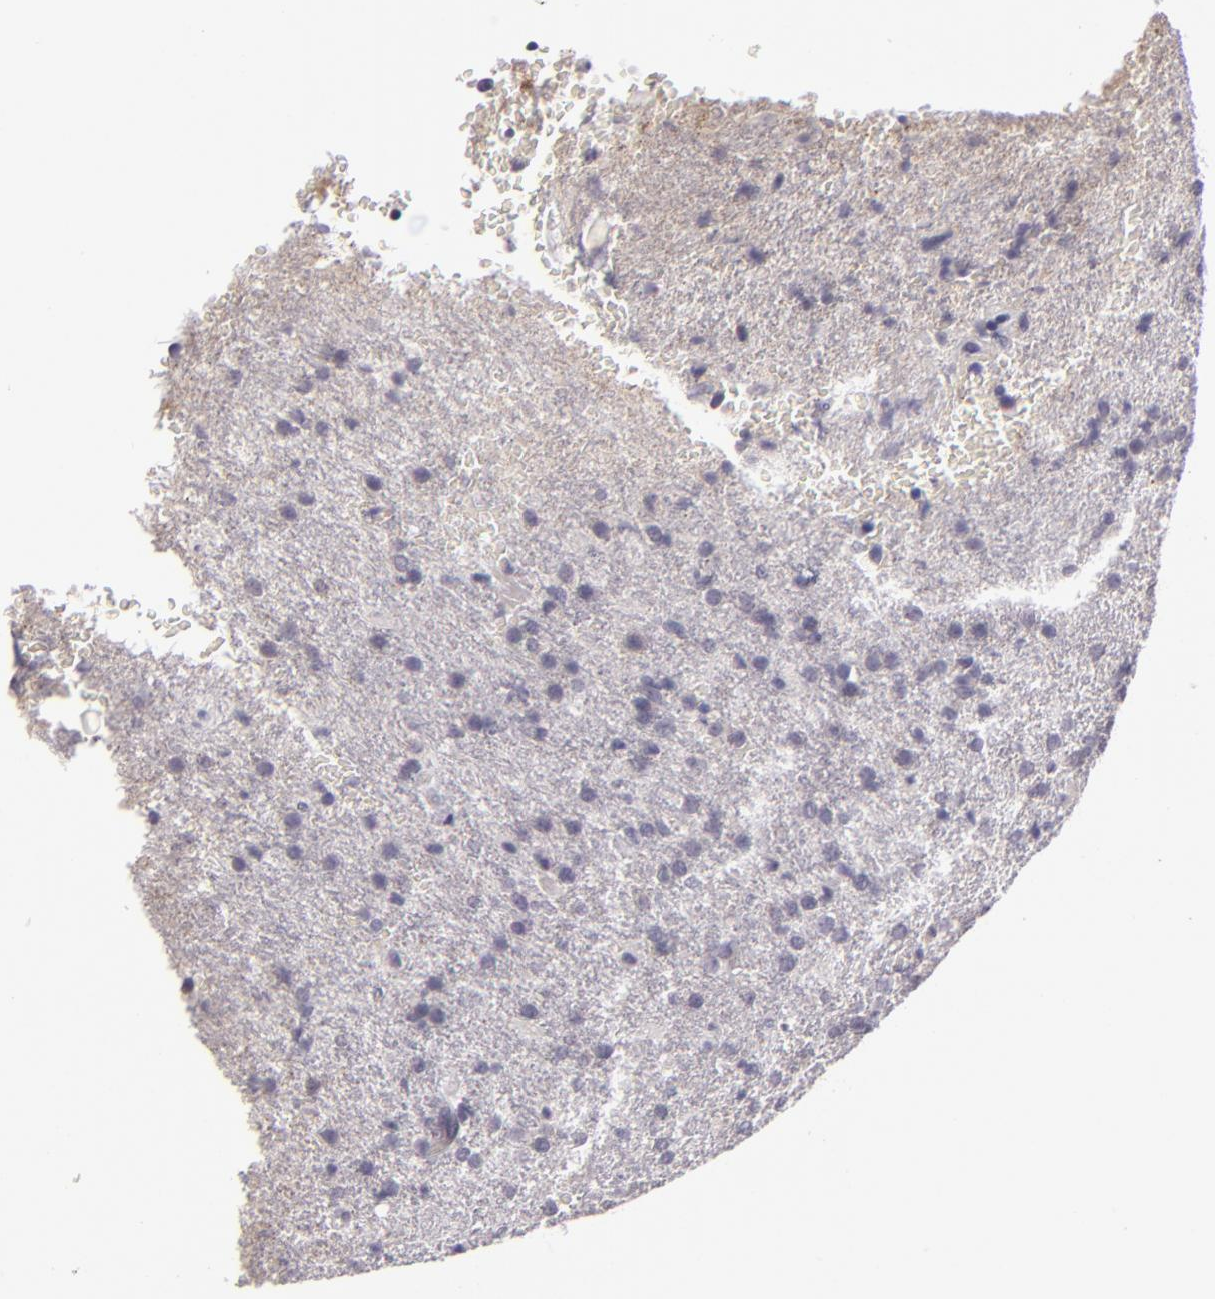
{"staining": {"intensity": "negative", "quantity": "none", "location": "none"}, "tissue": "glioma", "cell_type": "Tumor cells", "image_type": "cancer", "snomed": [{"axis": "morphology", "description": "Glioma, malignant, High grade"}, {"axis": "topography", "description": "Brain"}], "caption": "The immunohistochemistry (IHC) micrograph has no significant staining in tumor cells of glioma tissue. (Immunohistochemistry (ihc), brightfield microscopy, high magnification).", "gene": "EGFL6", "patient": {"sex": "male", "age": 68}}